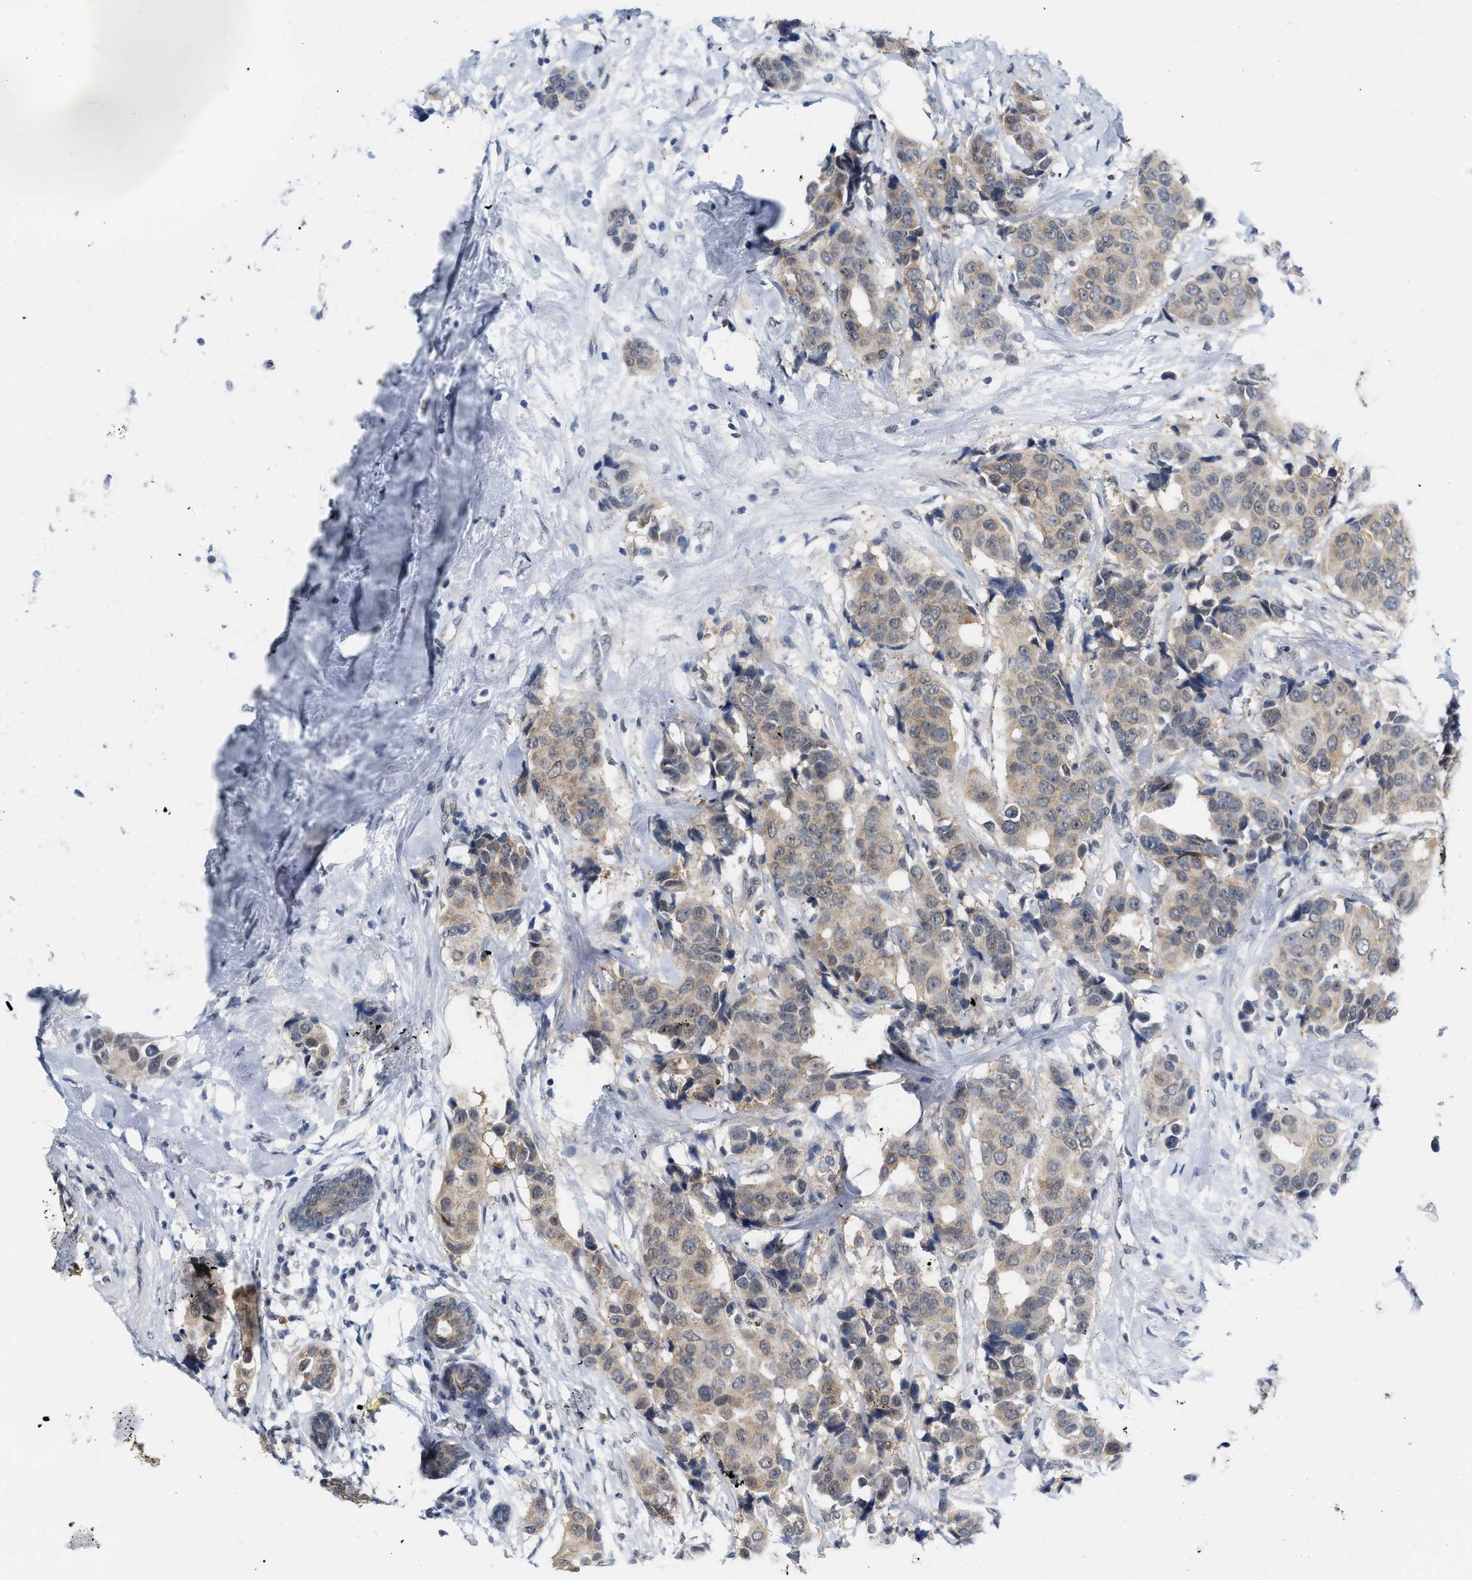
{"staining": {"intensity": "weak", "quantity": ">75%", "location": "cytoplasmic/membranous"}, "tissue": "breast cancer", "cell_type": "Tumor cells", "image_type": "cancer", "snomed": [{"axis": "morphology", "description": "Normal tissue, NOS"}, {"axis": "morphology", "description": "Duct carcinoma"}, {"axis": "topography", "description": "Breast"}], "caption": "Protein staining of breast cancer (invasive ductal carcinoma) tissue displays weak cytoplasmic/membranous positivity in approximately >75% of tumor cells.", "gene": "RUVBL1", "patient": {"sex": "female", "age": 39}}